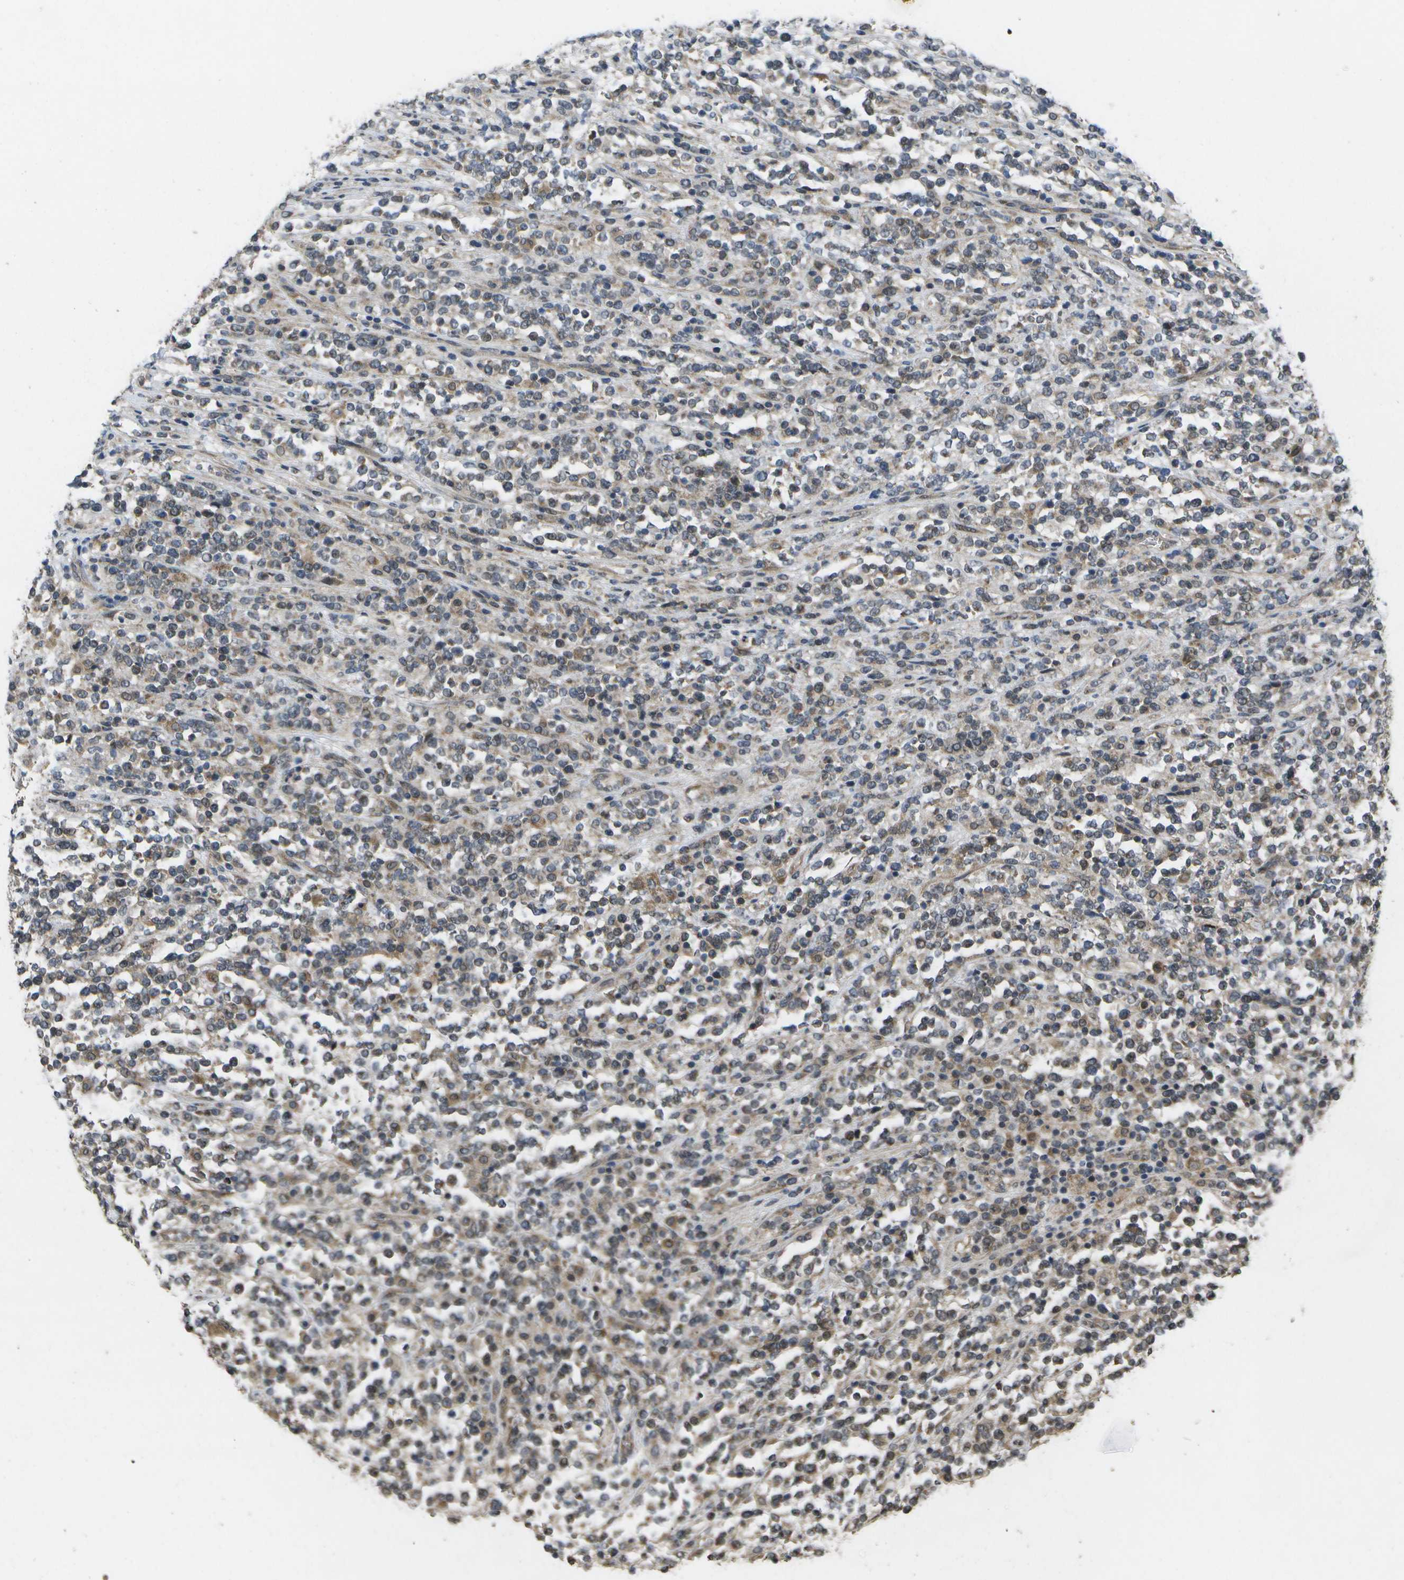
{"staining": {"intensity": "weak", "quantity": "<25%", "location": "cytoplasmic/membranous,nuclear"}, "tissue": "lymphoma", "cell_type": "Tumor cells", "image_type": "cancer", "snomed": [{"axis": "morphology", "description": "Malignant lymphoma, non-Hodgkin's type, High grade"}, {"axis": "topography", "description": "Soft tissue"}], "caption": "There is no significant expression in tumor cells of high-grade malignant lymphoma, non-Hodgkin's type.", "gene": "ALAS1", "patient": {"sex": "male", "age": 18}}